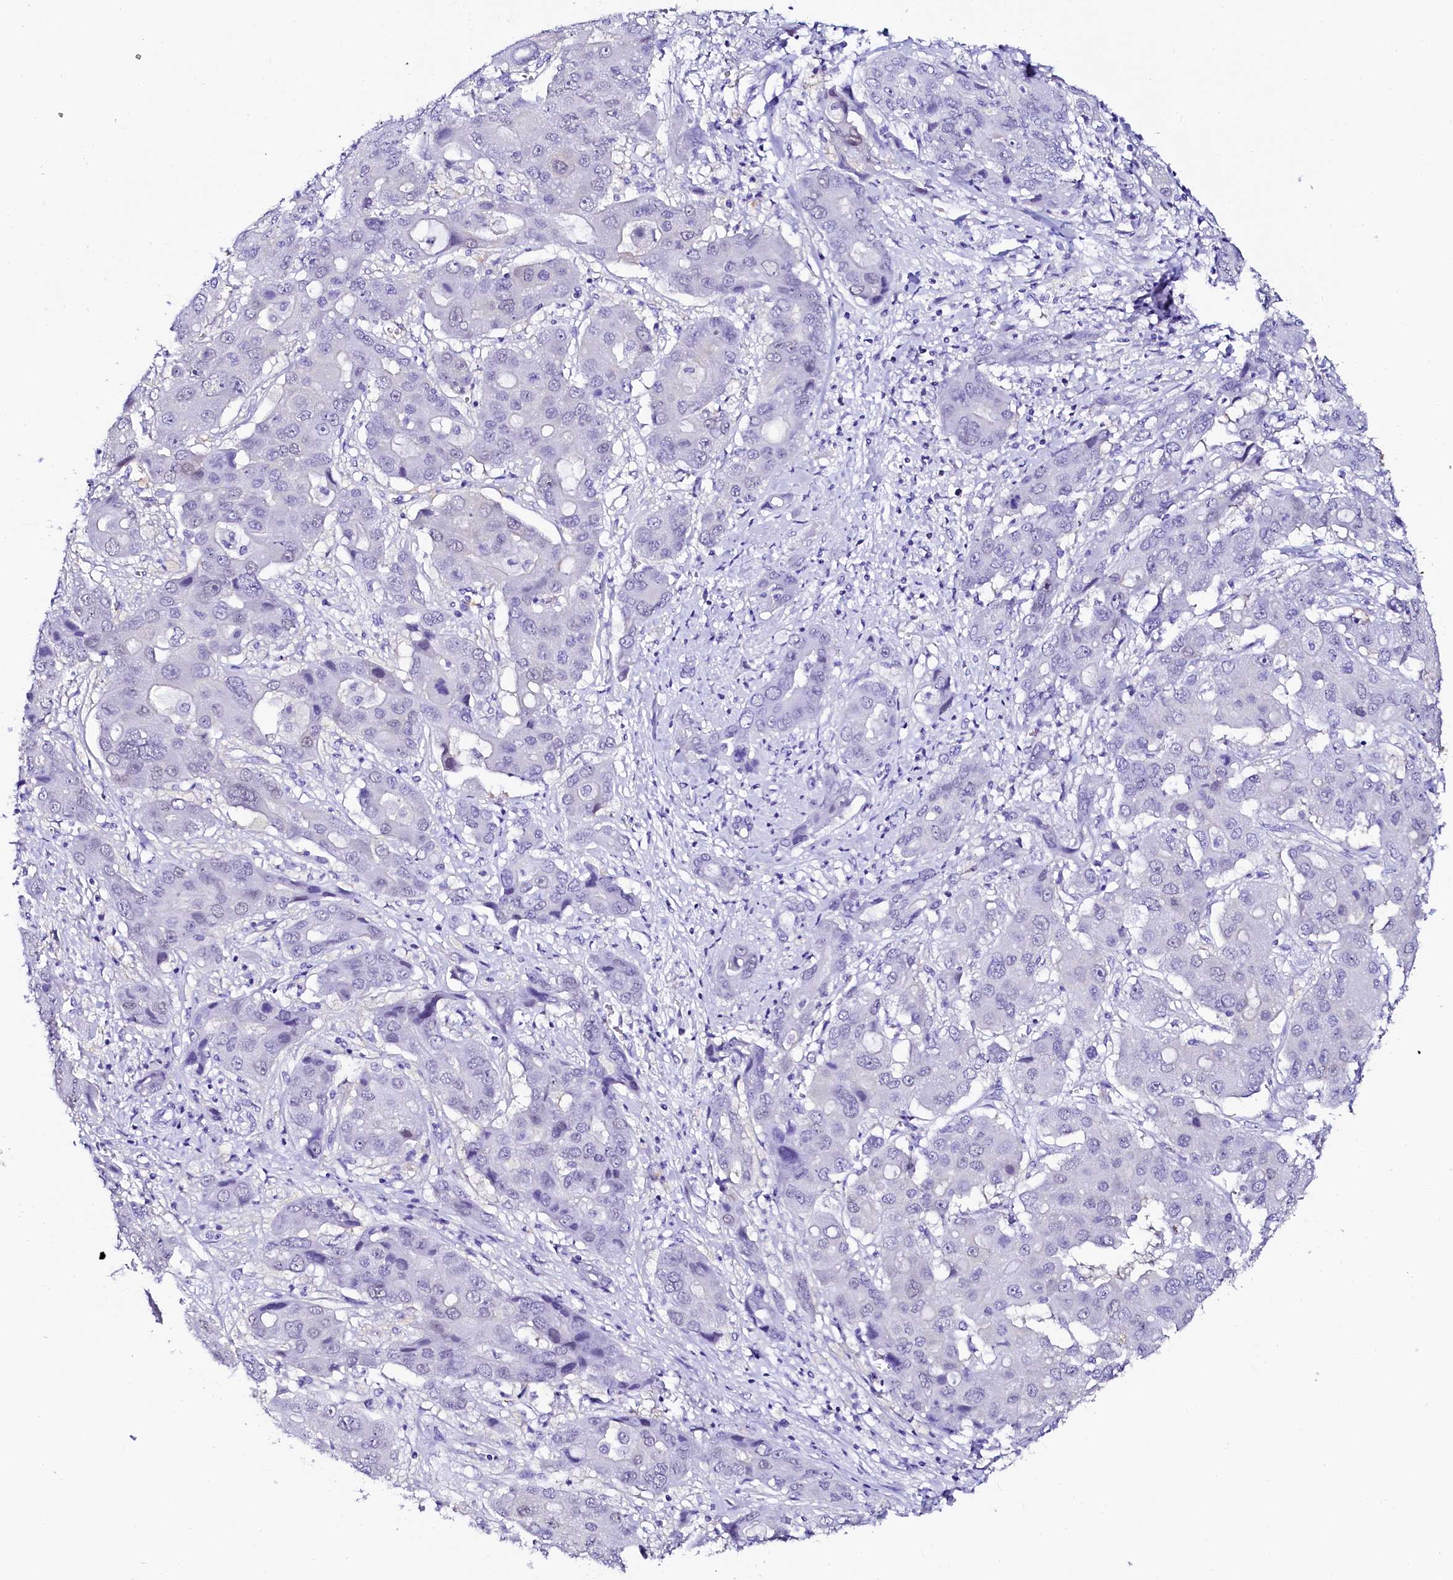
{"staining": {"intensity": "negative", "quantity": "none", "location": "none"}, "tissue": "liver cancer", "cell_type": "Tumor cells", "image_type": "cancer", "snomed": [{"axis": "morphology", "description": "Cholangiocarcinoma"}, {"axis": "topography", "description": "Liver"}], "caption": "DAB immunohistochemical staining of human liver cholangiocarcinoma exhibits no significant staining in tumor cells. The staining is performed using DAB brown chromogen with nuclei counter-stained in using hematoxylin.", "gene": "SORD", "patient": {"sex": "male", "age": 67}}